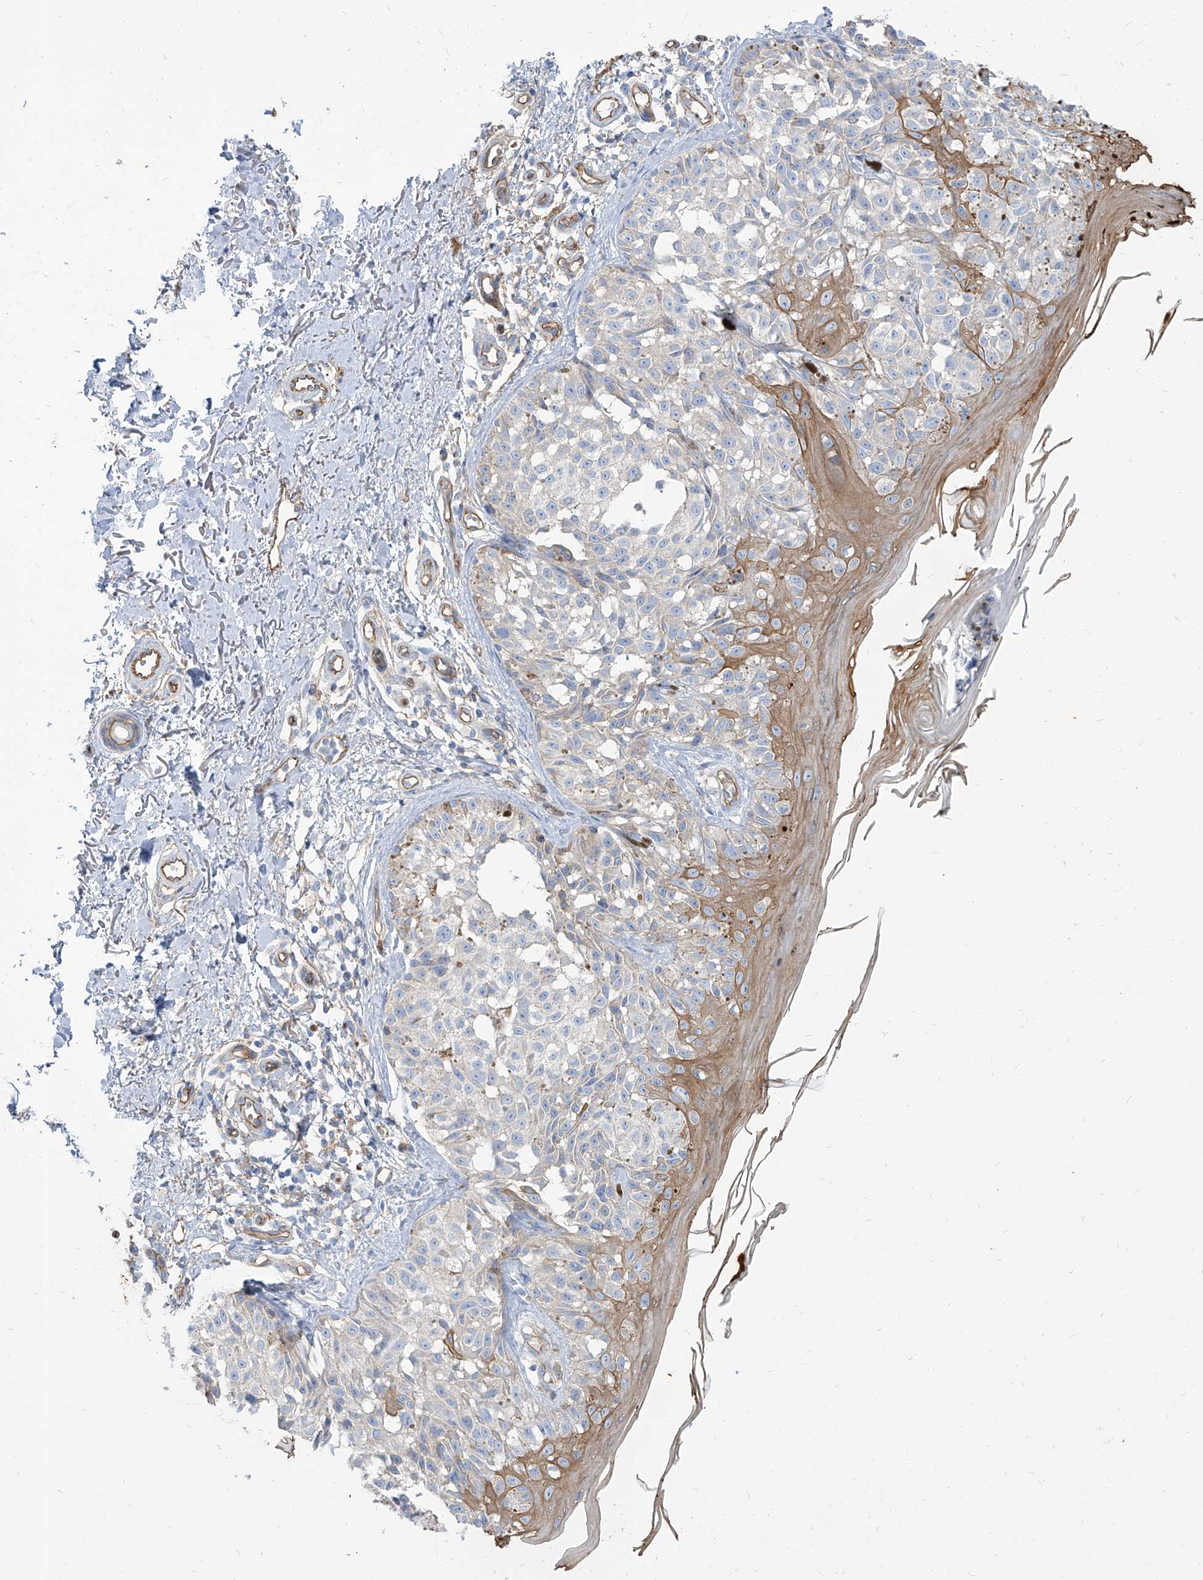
{"staining": {"intensity": "negative", "quantity": "none", "location": "none"}, "tissue": "melanoma", "cell_type": "Tumor cells", "image_type": "cancer", "snomed": [{"axis": "morphology", "description": "Malignant melanoma, NOS"}, {"axis": "topography", "description": "Skin"}], "caption": "DAB (3,3'-diaminobenzidine) immunohistochemical staining of human melanoma exhibits no significant staining in tumor cells.", "gene": "TXLNB", "patient": {"sex": "female", "age": 50}}